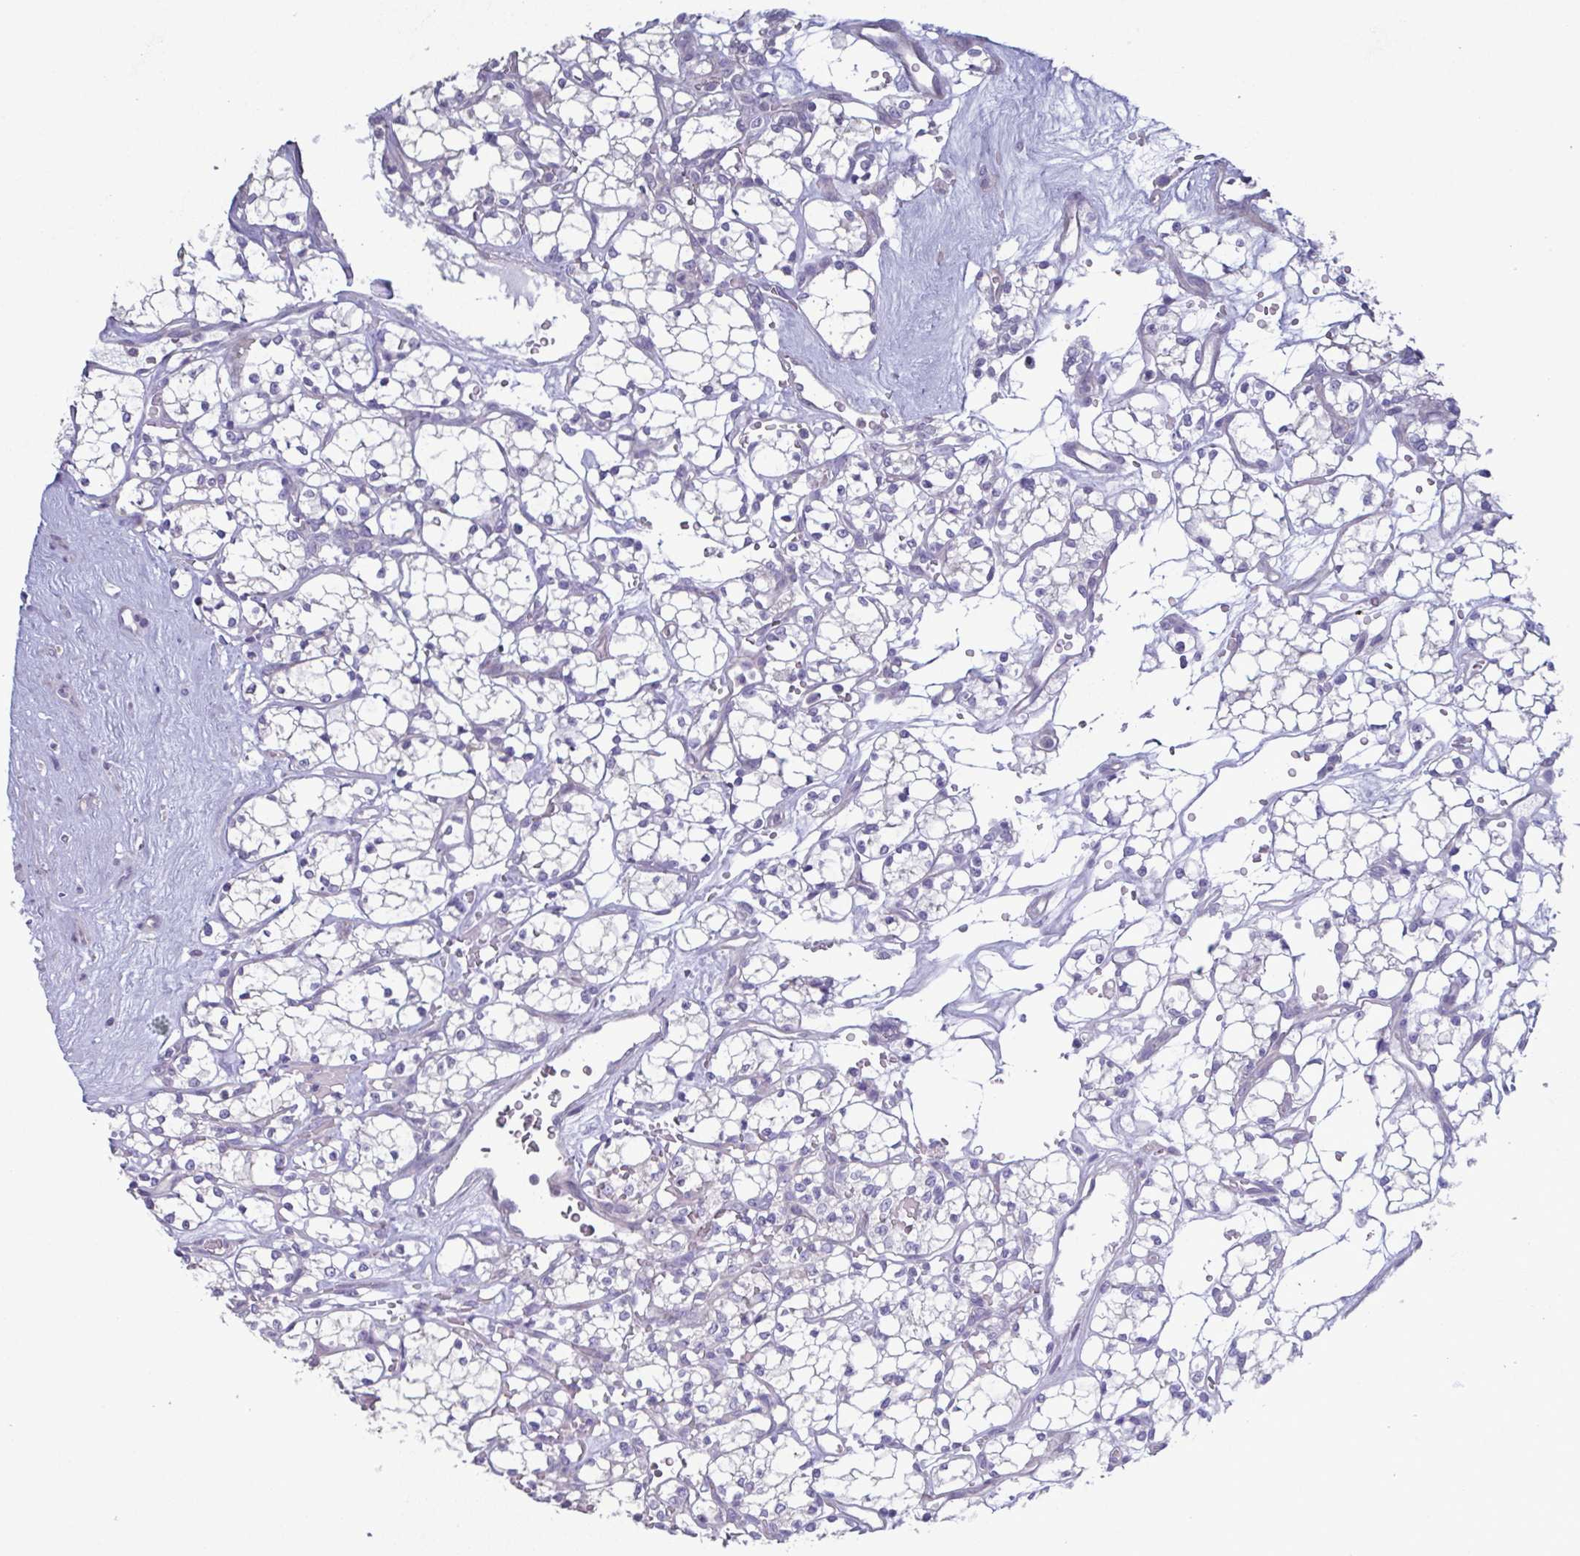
{"staining": {"intensity": "negative", "quantity": "none", "location": "none"}, "tissue": "renal cancer", "cell_type": "Tumor cells", "image_type": "cancer", "snomed": [{"axis": "morphology", "description": "Adenocarcinoma, NOS"}, {"axis": "topography", "description": "Kidney"}], "caption": "This histopathology image is of adenocarcinoma (renal) stained with IHC to label a protein in brown with the nuclei are counter-stained blue. There is no positivity in tumor cells.", "gene": "GLDC", "patient": {"sex": "female", "age": 69}}